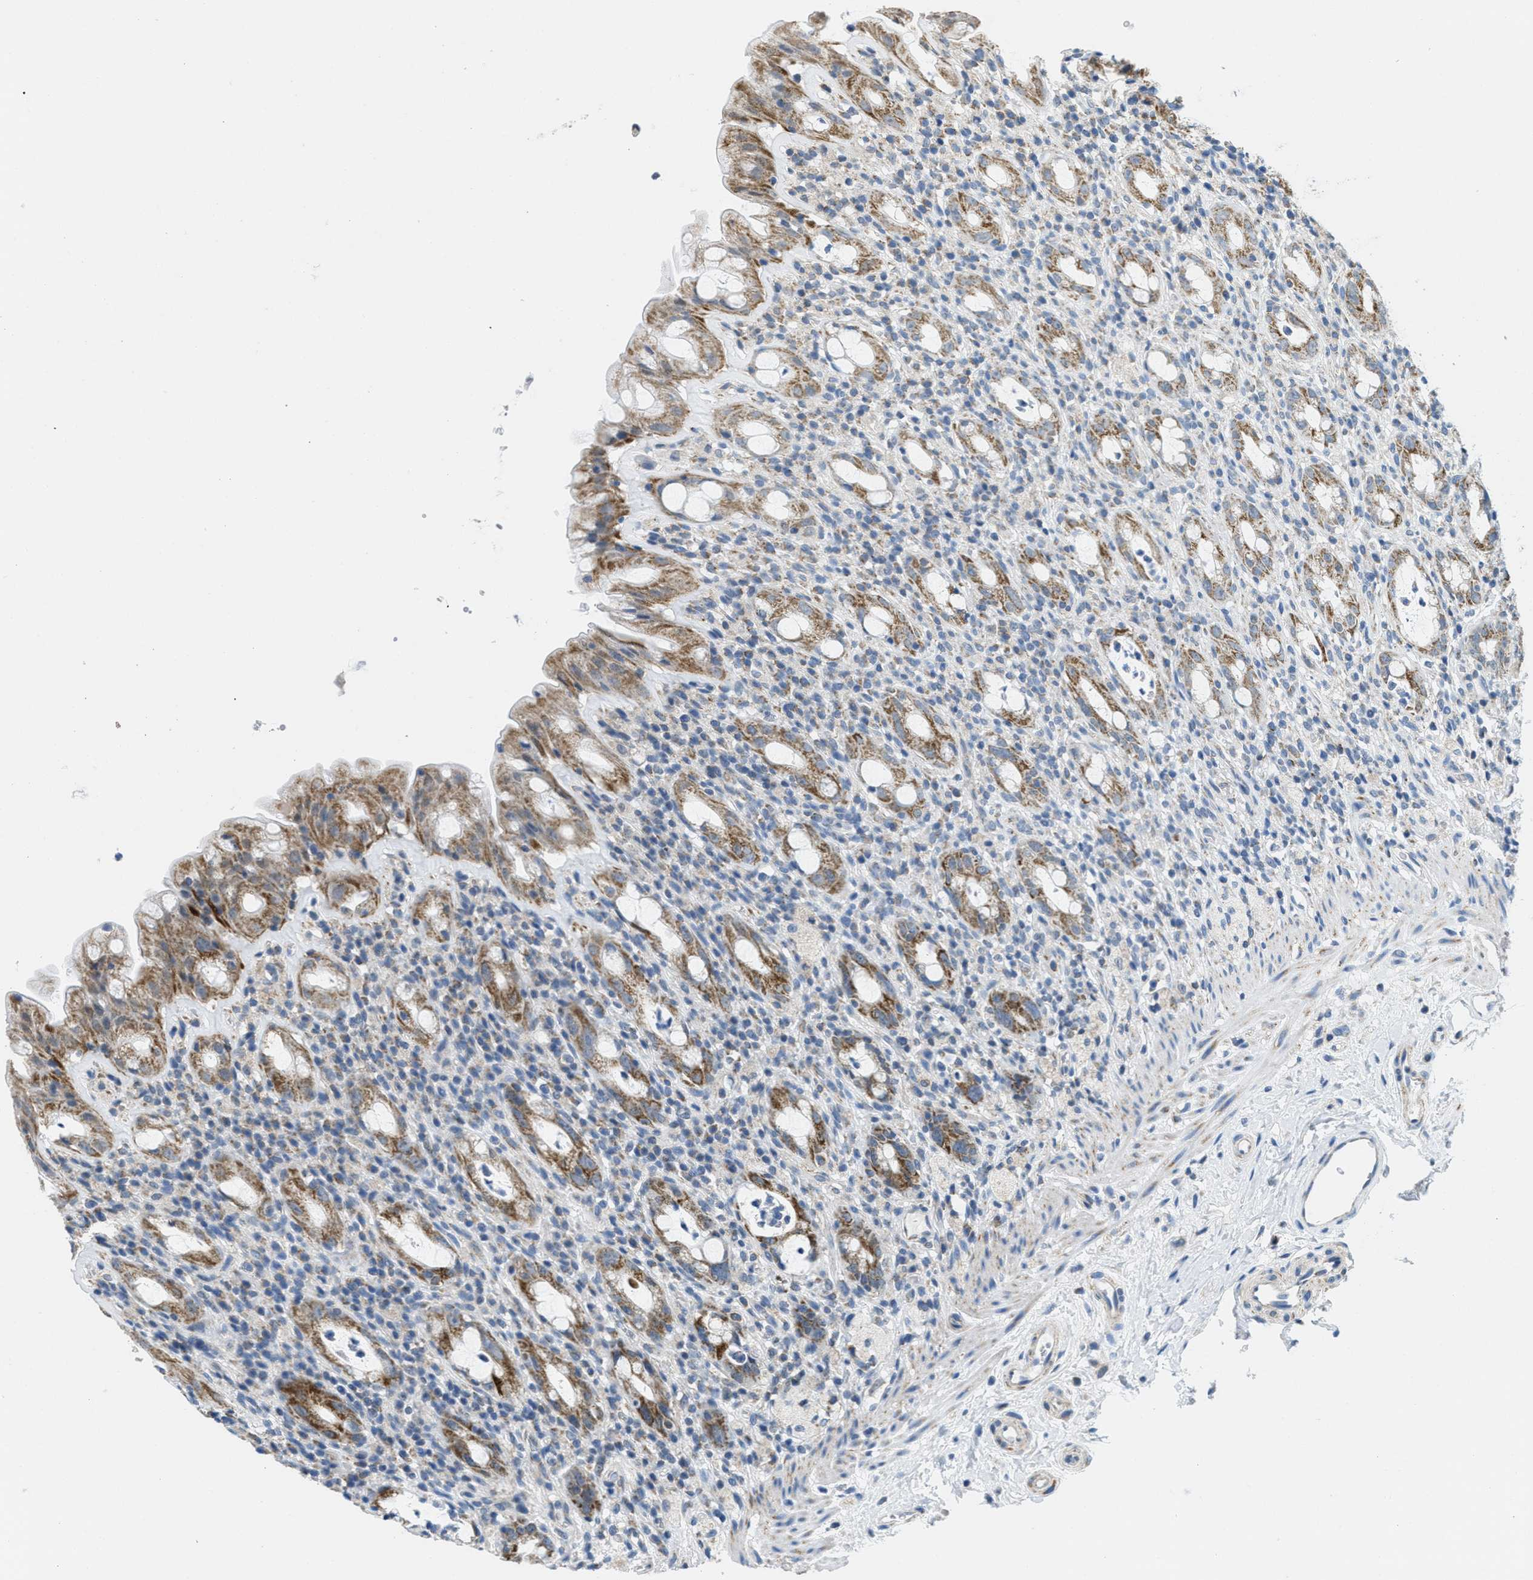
{"staining": {"intensity": "moderate", "quantity": ">75%", "location": "cytoplasmic/membranous"}, "tissue": "rectum", "cell_type": "Glandular cells", "image_type": "normal", "snomed": [{"axis": "morphology", "description": "Normal tissue, NOS"}, {"axis": "topography", "description": "Rectum"}], "caption": "Protein staining of benign rectum displays moderate cytoplasmic/membranous positivity in approximately >75% of glandular cells. Using DAB (3,3'-diaminobenzidine) (brown) and hematoxylin (blue) stains, captured at high magnification using brightfield microscopy.", "gene": "TOMM70", "patient": {"sex": "male", "age": 44}}